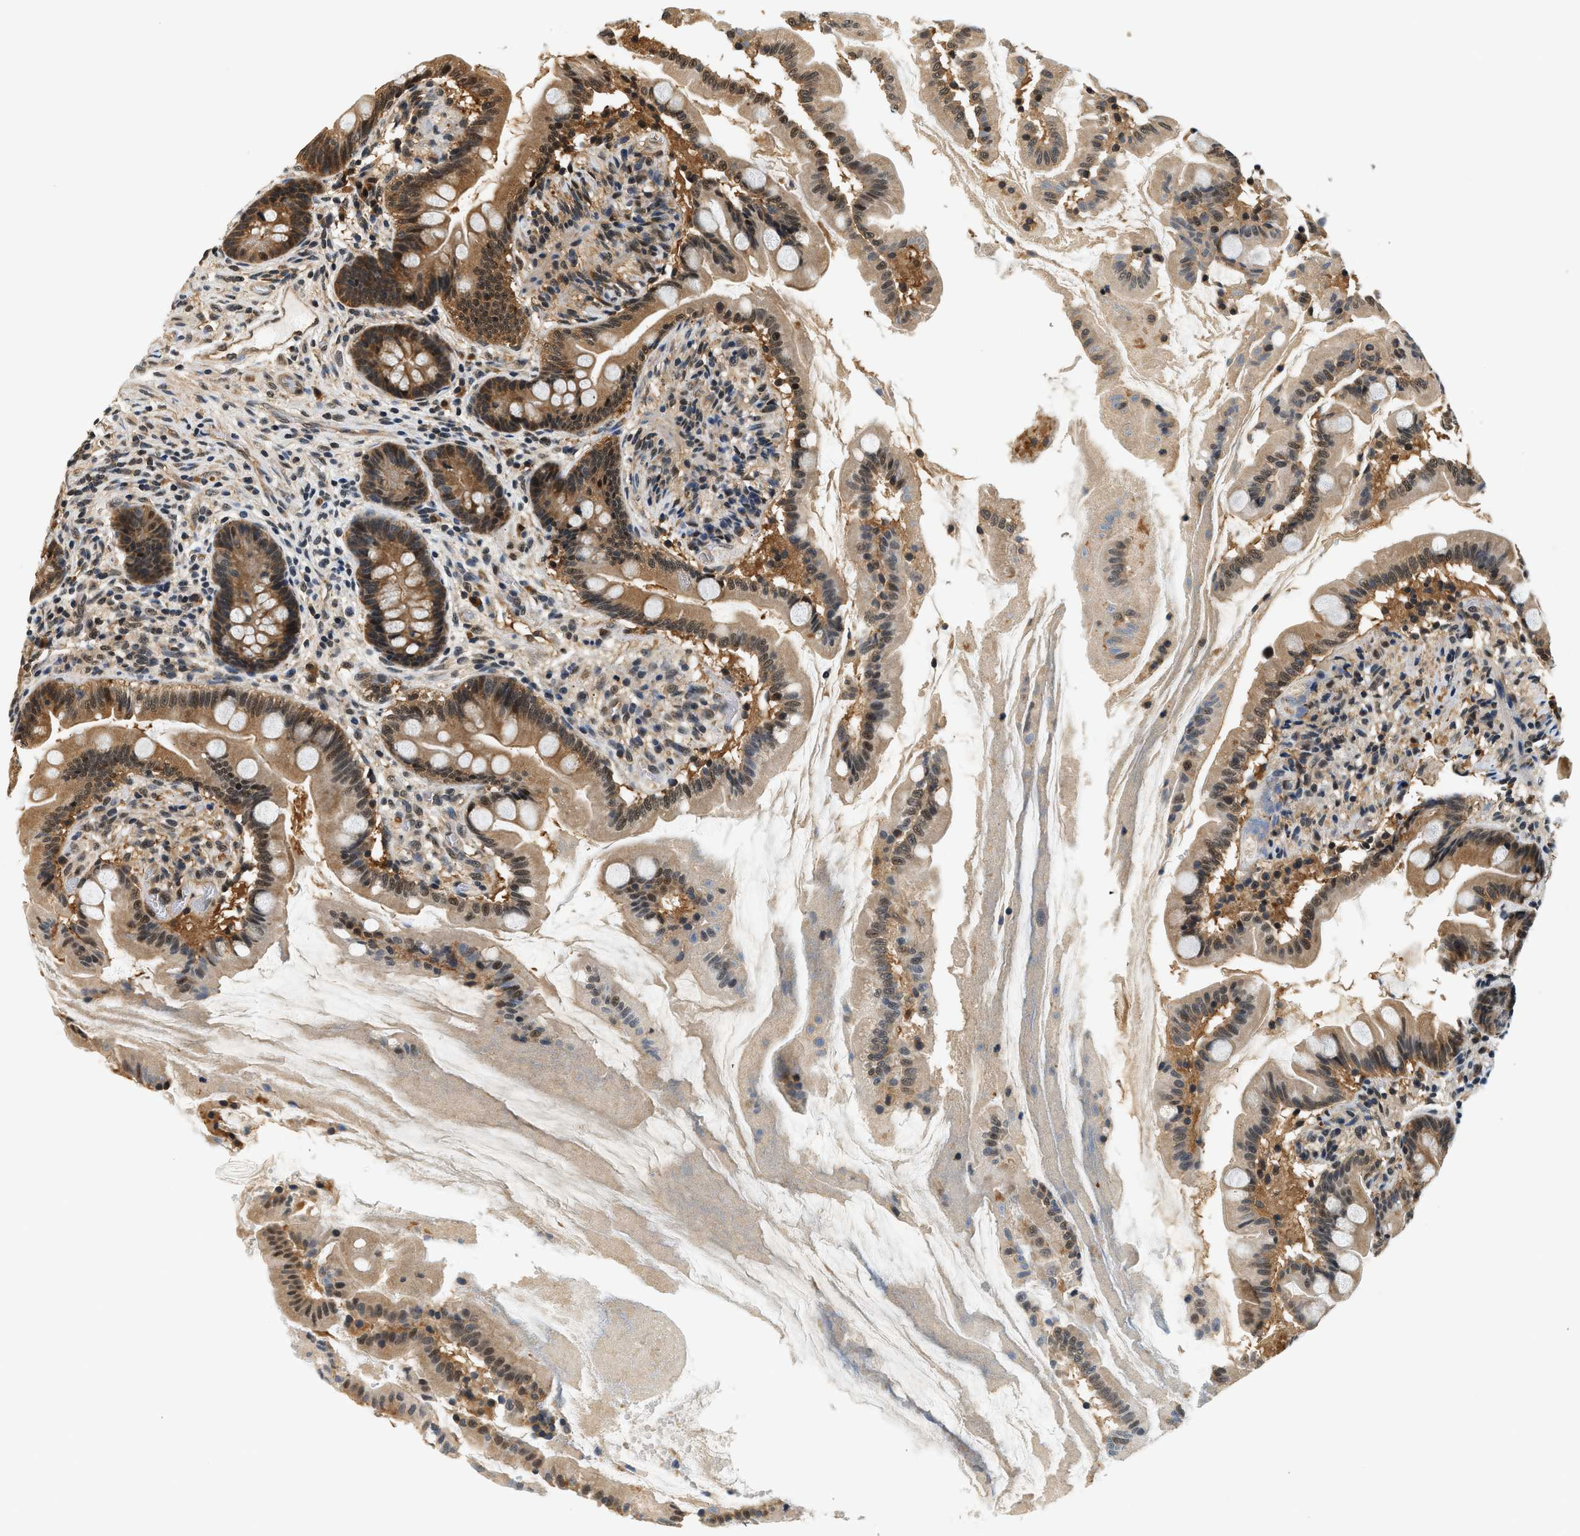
{"staining": {"intensity": "strong", "quantity": "25%-75%", "location": "cytoplasmic/membranous"}, "tissue": "small intestine", "cell_type": "Glandular cells", "image_type": "normal", "snomed": [{"axis": "morphology", "description": "Normal tissue, NOS"}, {"axis": "topography", "description": "Small intestine"}], "caption": "There is high levels of strong cytoplasmic/membranous positivity in glandular cells of benign small intestine, as demonstrated by immunohistochemical staining (brown color).", "gene": "PSMD3", "patient": {"sex": "female", "age": 56}}